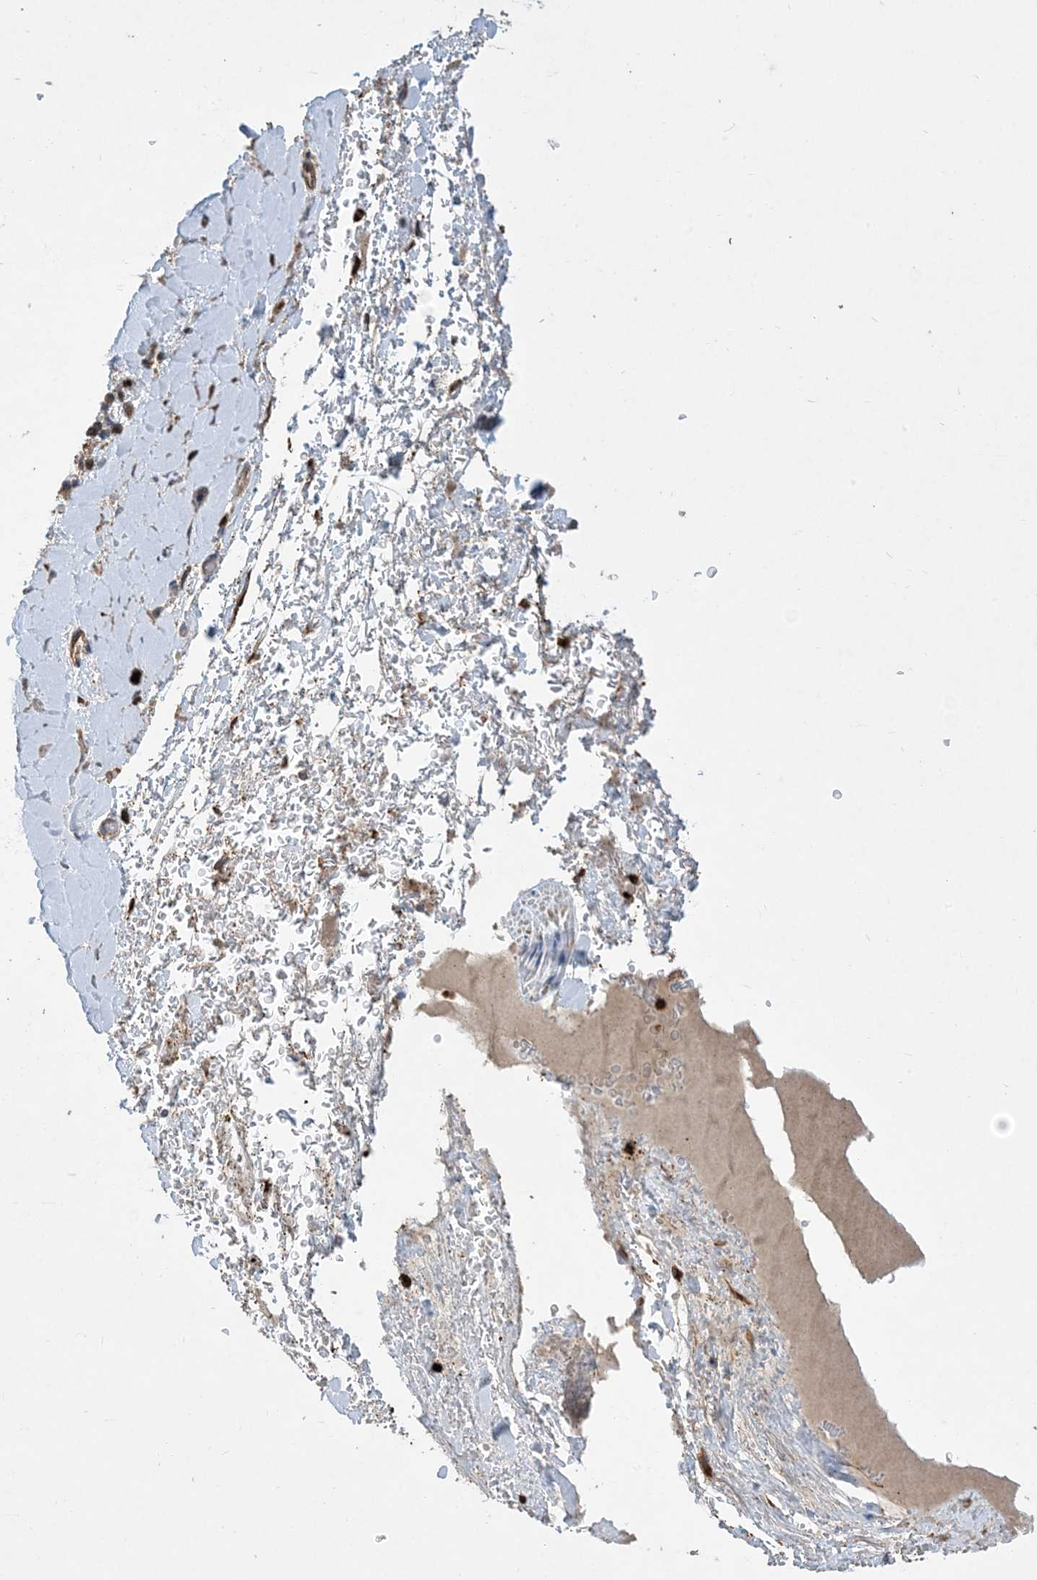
{"staining": {"intensity": "moderate", "quantity": "25%-75%", "location": "cytoplasmic/membranous"}, "tissue": "adipose tissue", "cell_type": "Adipocytes", "image_type": "normal", "snomed": [{"axis": "morphology", "description": "Normal tissue, NOS"}, {"axis": "morphology", "description": "Adenocarcinoma, NOS"}, {"axis": "topography", "description": "Stomach, upper"}, {"axis": "topography", "description": "Peripheral nerve tissue"}], "caption": "Protein staining of benign adipose tissue demonstrates moderate cytoplasmic/membranous expression in approximately 25%-75% of adipocytes.", "gene": "OTOP1", "patient": {"sex": "male", "age": 62}}